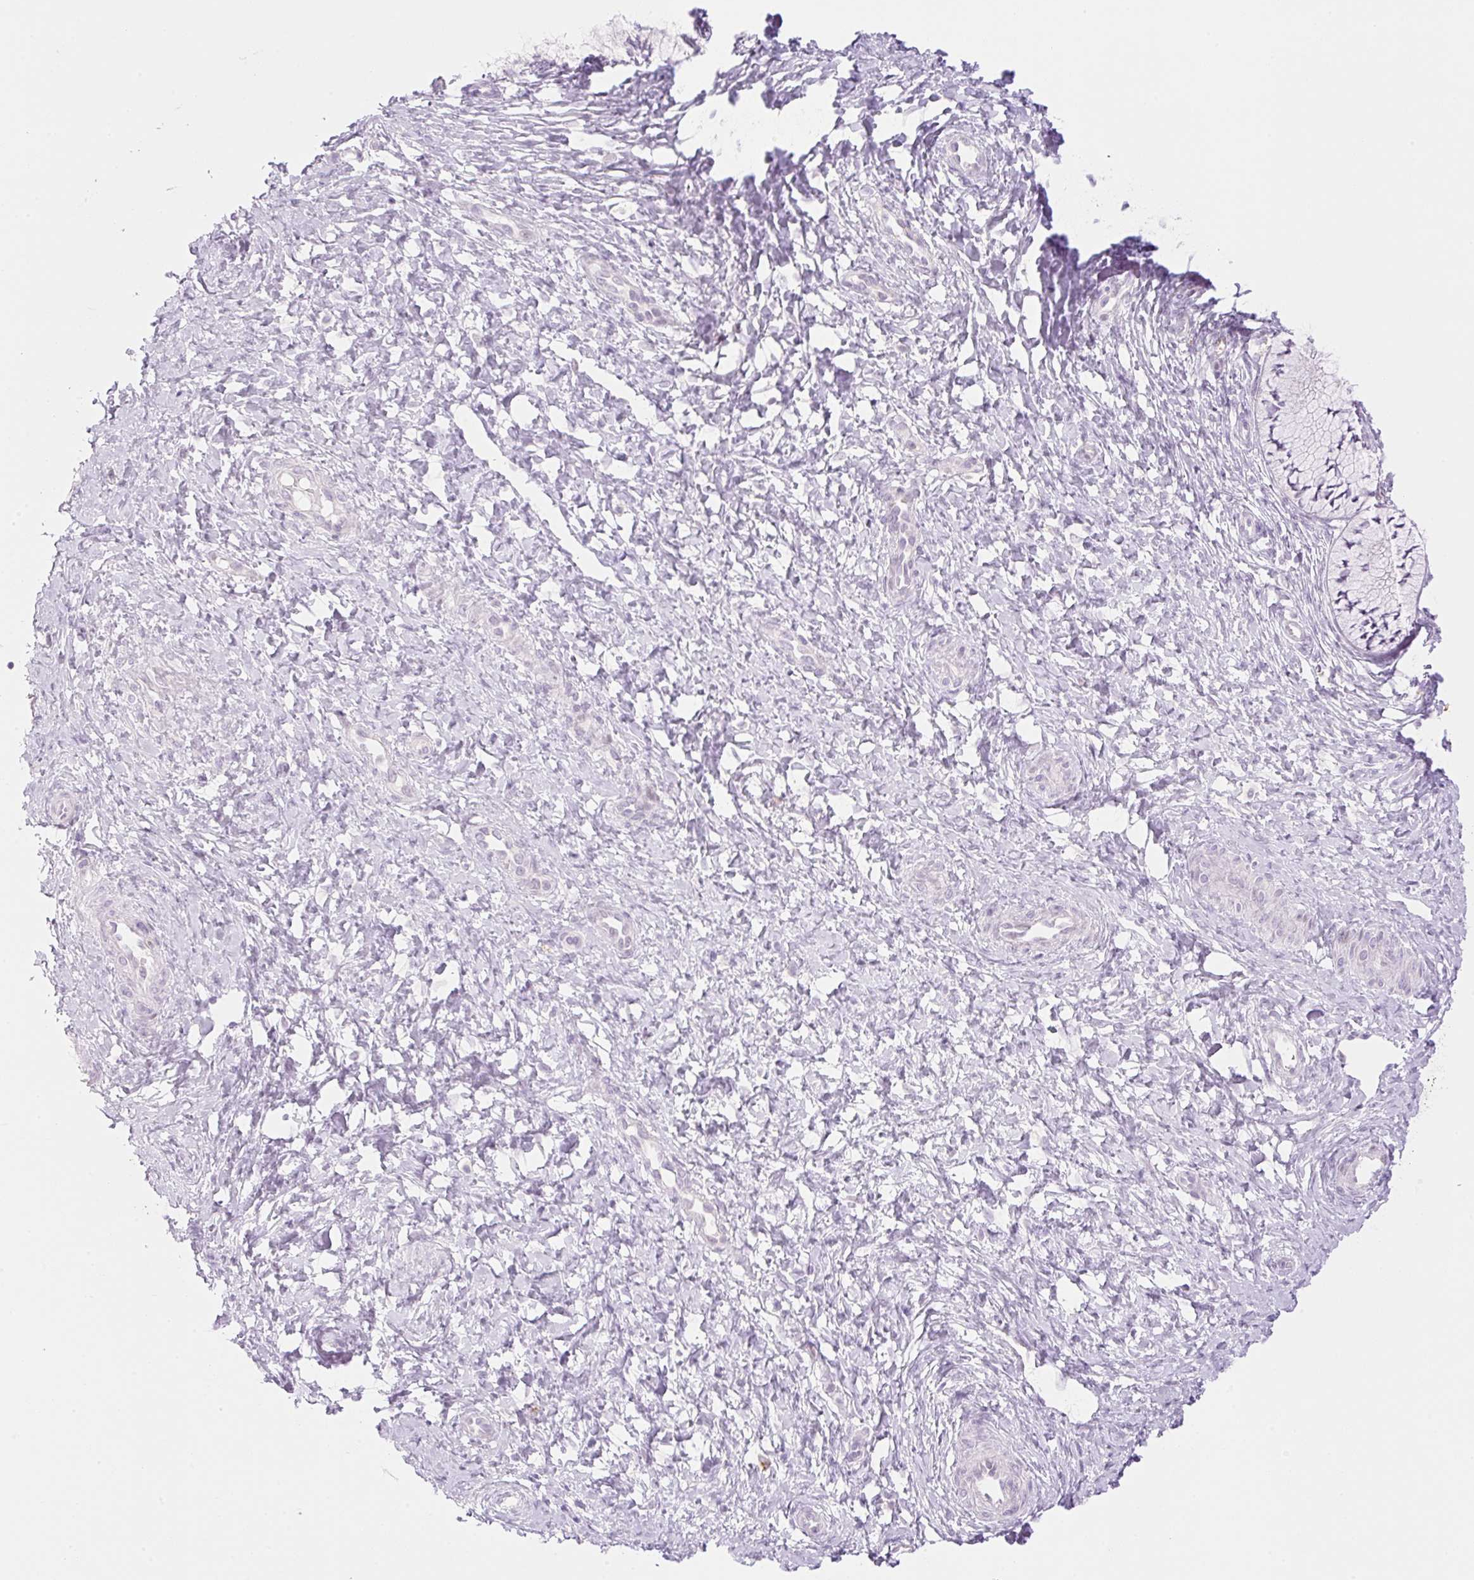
{"staining": {"intensity": "negative", "quantity": "none", "location": "none"}, "tissue": "cervix", "cell_type": "Glandular cells", "image_type": "normal", "snomed": [{"axis": "morphology", "description": "Normal tissue, NOS"}, {"axis": "topography", "description": "Cervix"}], "caption": "The micrograph exhibits no staining of glandular cells in normal cervix.", "gene": "SPRYD4", "patient": {"sex": "female", "age": 37}}